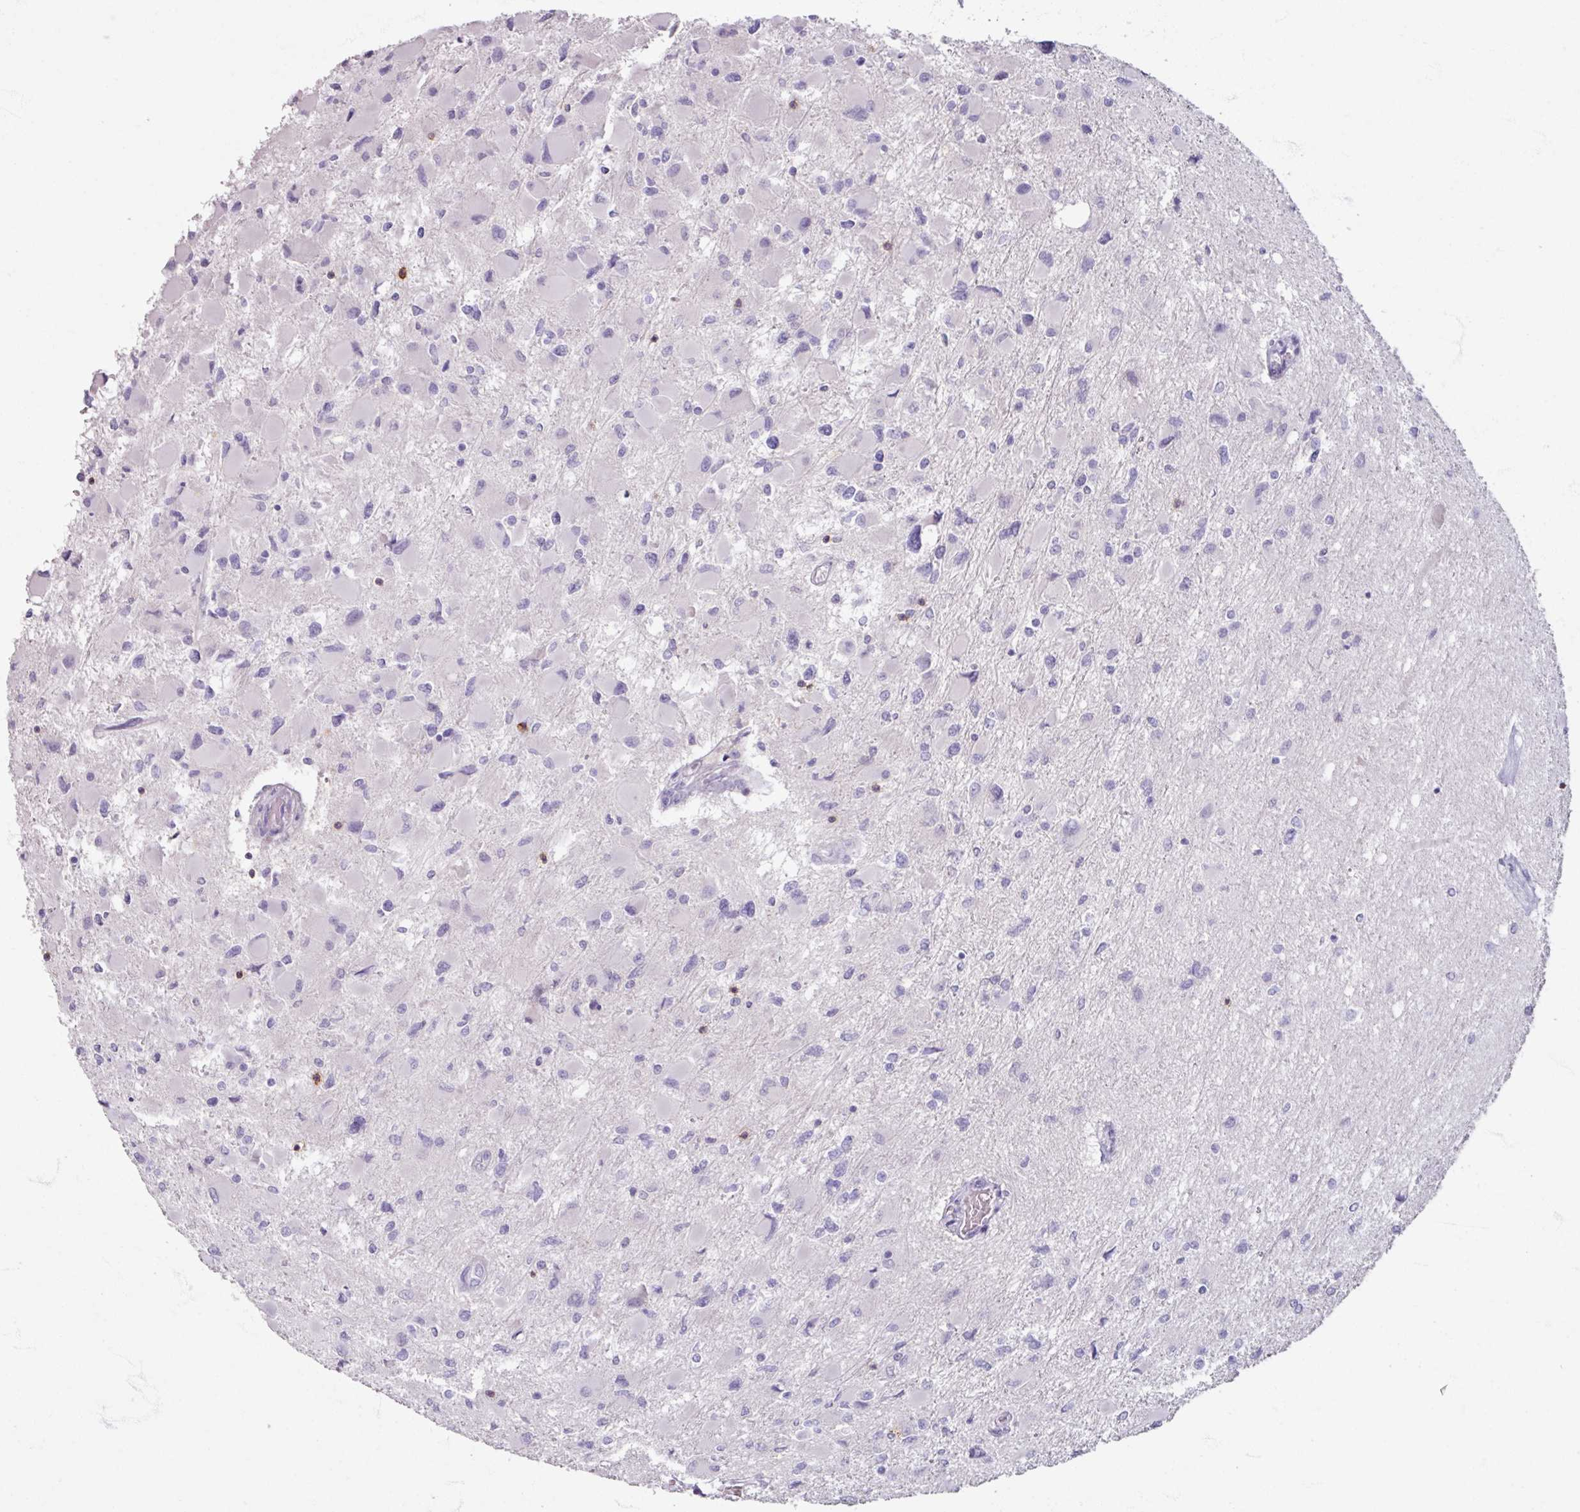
{"staining": {"intensity": "negative", "quantity": "none", "location": "none"}, "tissue": "glioma", "cell_type": "Tumor cells", "image_type": "cancer", "snomed": [{"axis": "morphology", "description": "Glioma, malignant, High grade"}, {"axis": "topography", "description": "Cerebral cortex"}], "caption": "Human malignant high-grade glioma stained for a protein using immunohistochemistry shows no expression in tumor cells.", "gene": "PTPRC", "patient": {"sex": "female", "age": 36}}